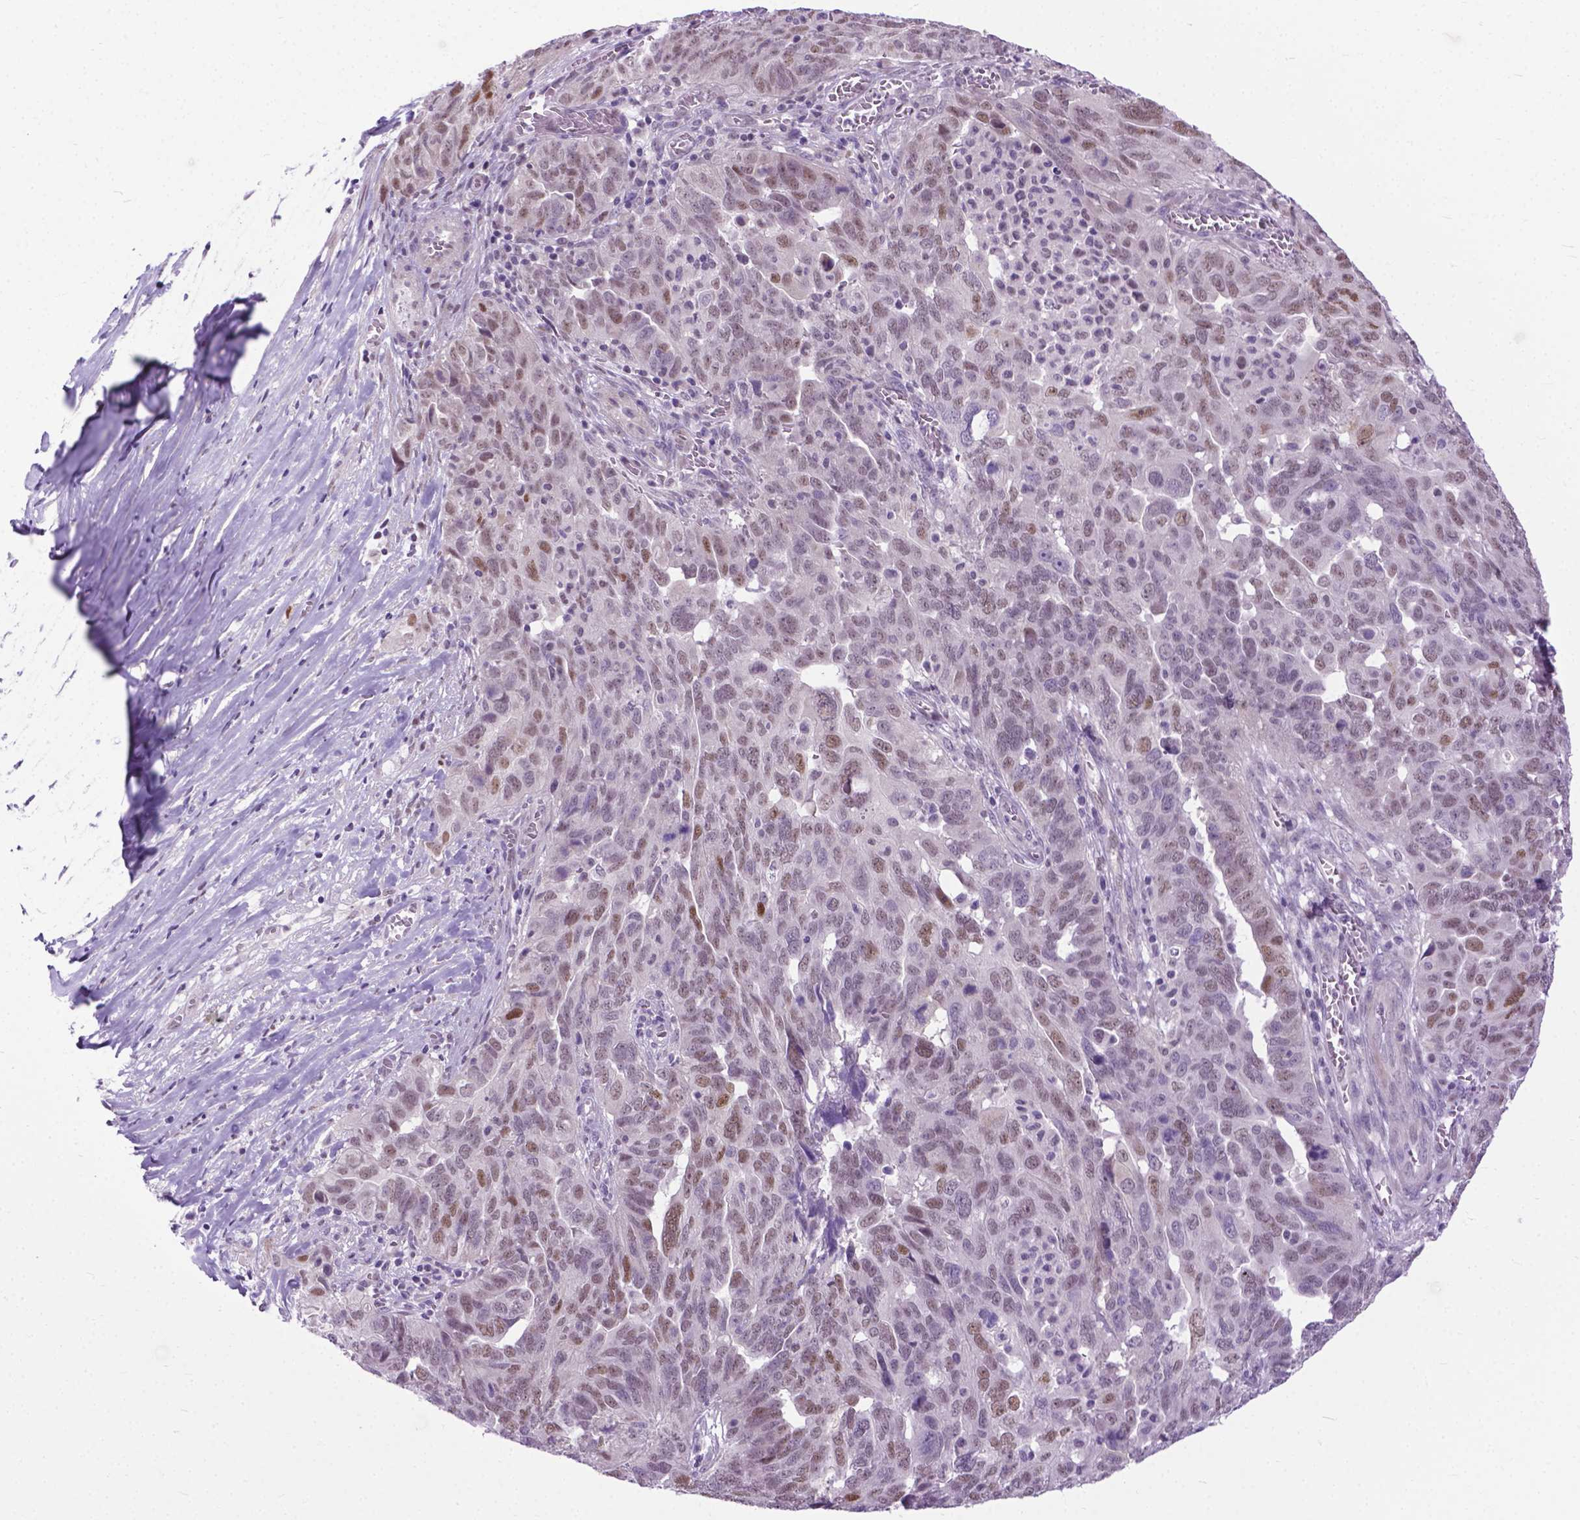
{"staining": {"intensity": "moderate", "quantity": "25%-75%", "location": "cytoplasmic/membranous"}, "tissue": "ovarian cancer", "cell_type": "Tumor cells", "image_type": "cancer", "snomed": [{"axis": "morphology", "description": "Carcinoma, endometroid"}, {"axis": "topography", "description": "Soft tissue"}, {"axis": "topography", "description": "Ovary"}], "caption": "A medium amount of moderate cytoplasmic/membranous staining is seen in approximately 25%-75% of tumor cells in ovarian cancer (endometroid carcinoma) tissue.", "gene": "APCDD1L", "patient": {"sex": "female", "age": 52}}